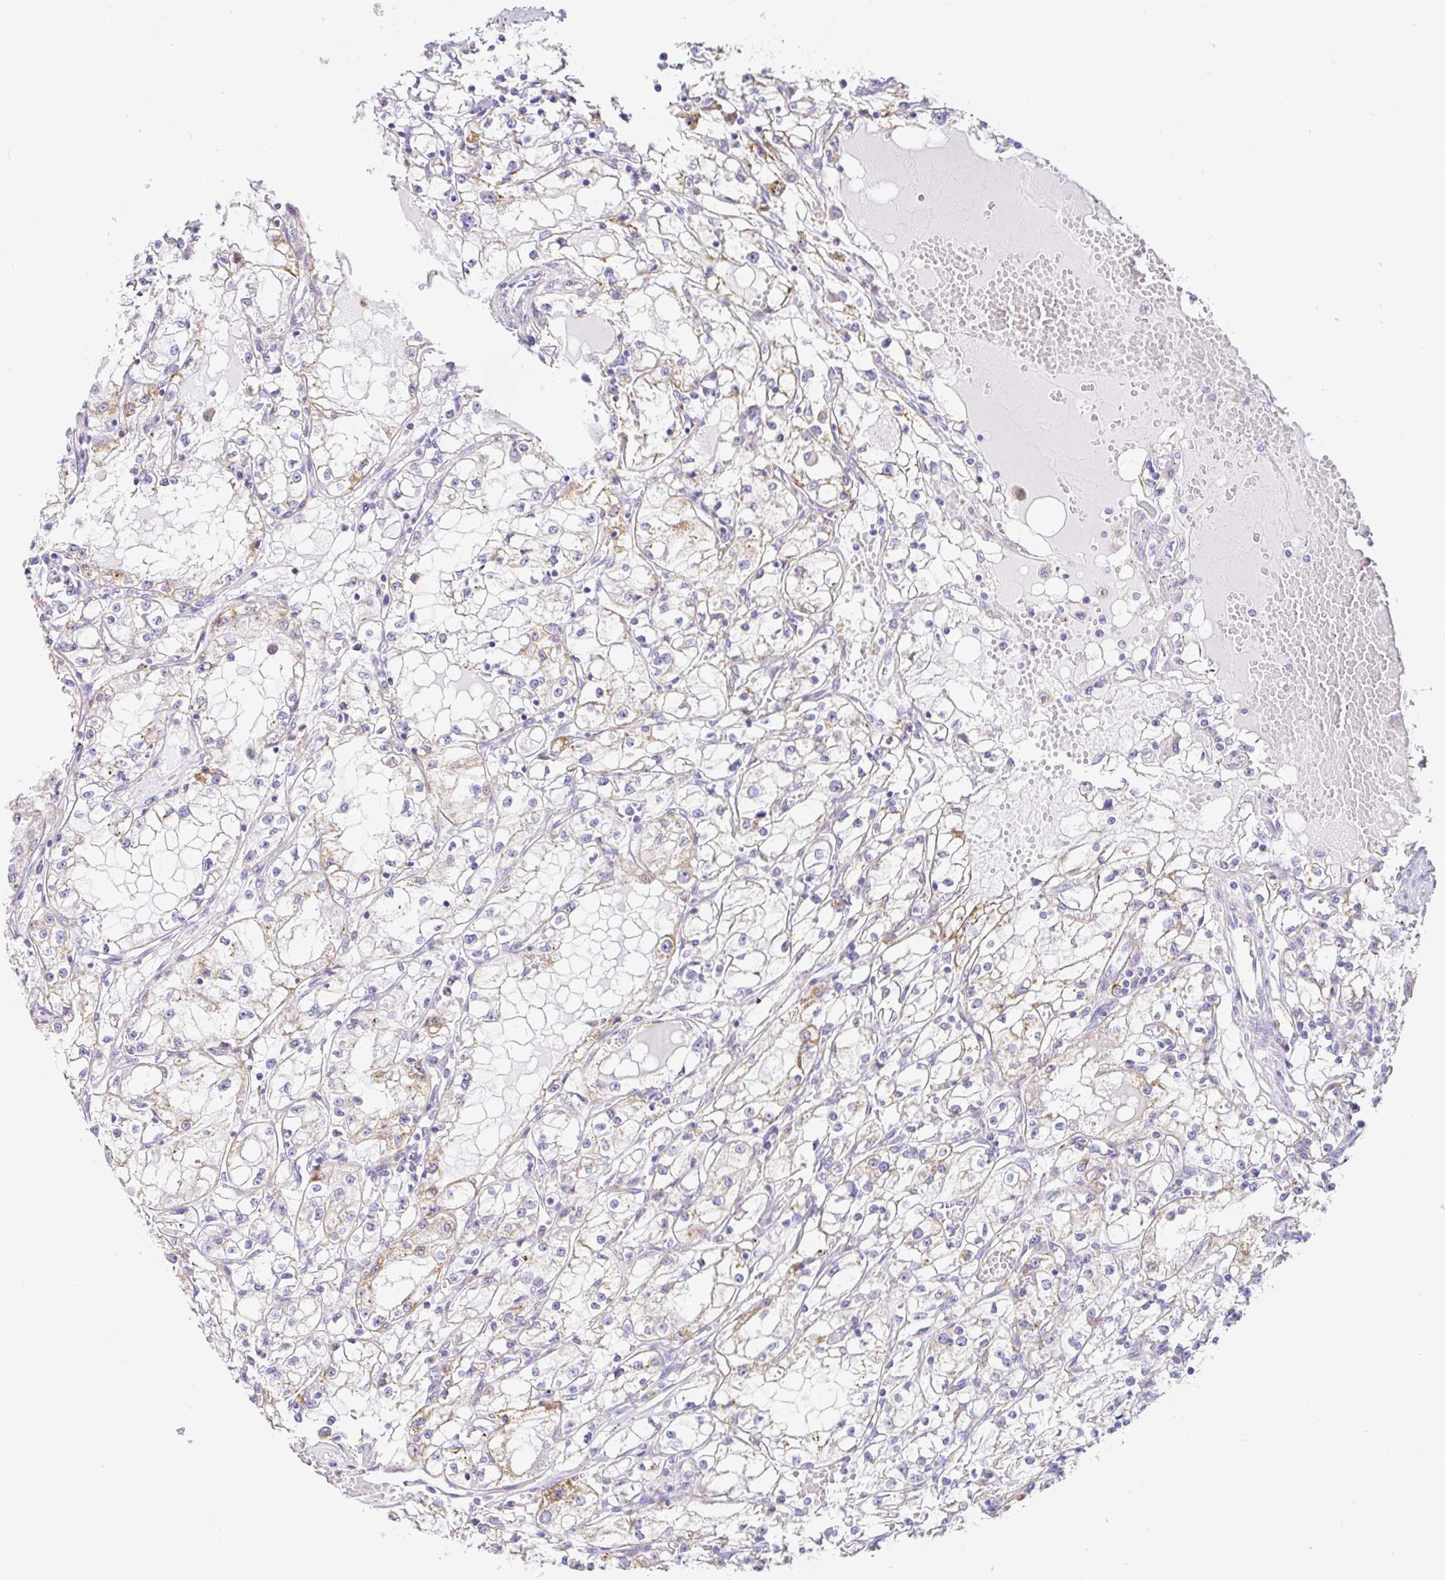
{"staining": {"intensity": "weak", "quantity": "<25%", "location": "cytoplasmic/membranous"}, "tissue": "renal cancer", "cell_type": "Tumor cells", "image_type": "cancer", "snomed": [{"axis": "morphology", "description": "Adenocarcinoma, NOS"}, {"axis": "topography", "description": "Kidney"}], "caption": "High magnification brightfield microscopy of adenocarcinoma (renal) stained with DAB (brown) and counterstained with hematoxylin (blue): tumor cells show no significant expression.", "gene": "DKK4", "patient": {"sex": "male", "age": 56}}